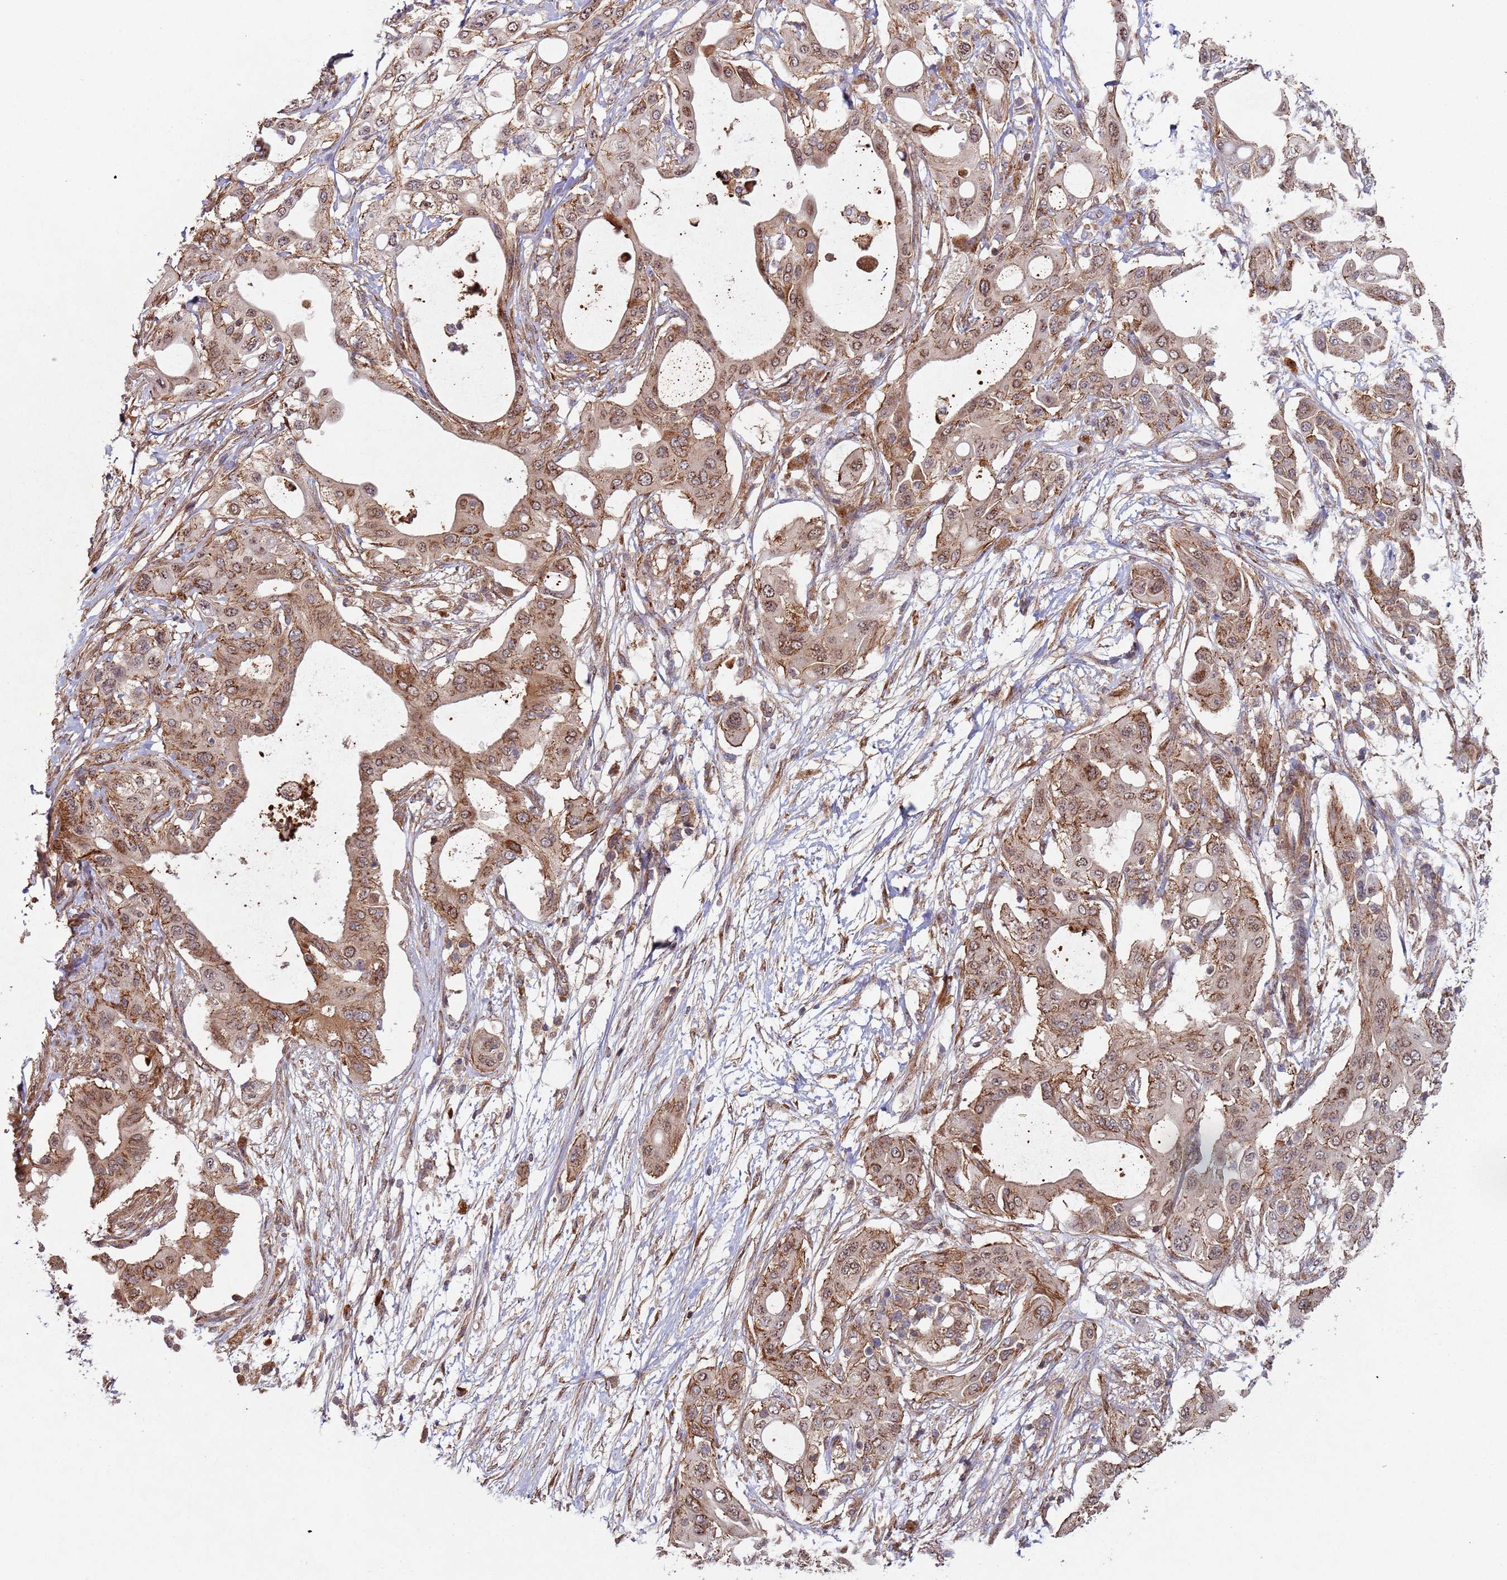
{"staining": {"intensity": "strong", "quantity": ">75%", "location": "cytoplasmic/membranous"}, "tissue": "pancreatic cancer", "cell_type": "Tumor cells", "image_type": "cancer", "snomed": [{"axis": "morphology", "description": "Adenocarcinoma, NOS"}, {"axis": "topography", "description": "Pancreas"}], "caption": "This photomicrograph displays pancreatic adenocarcinoma stained with immunohistochemistry to label a protein in brown. The cytoplasmic/membranous of tumor cells show strong positivity for the protein. Nuclei are counter-stained blue.", "gene": "KANSL1L", "patient": {"sex": "male", "age": 68}}